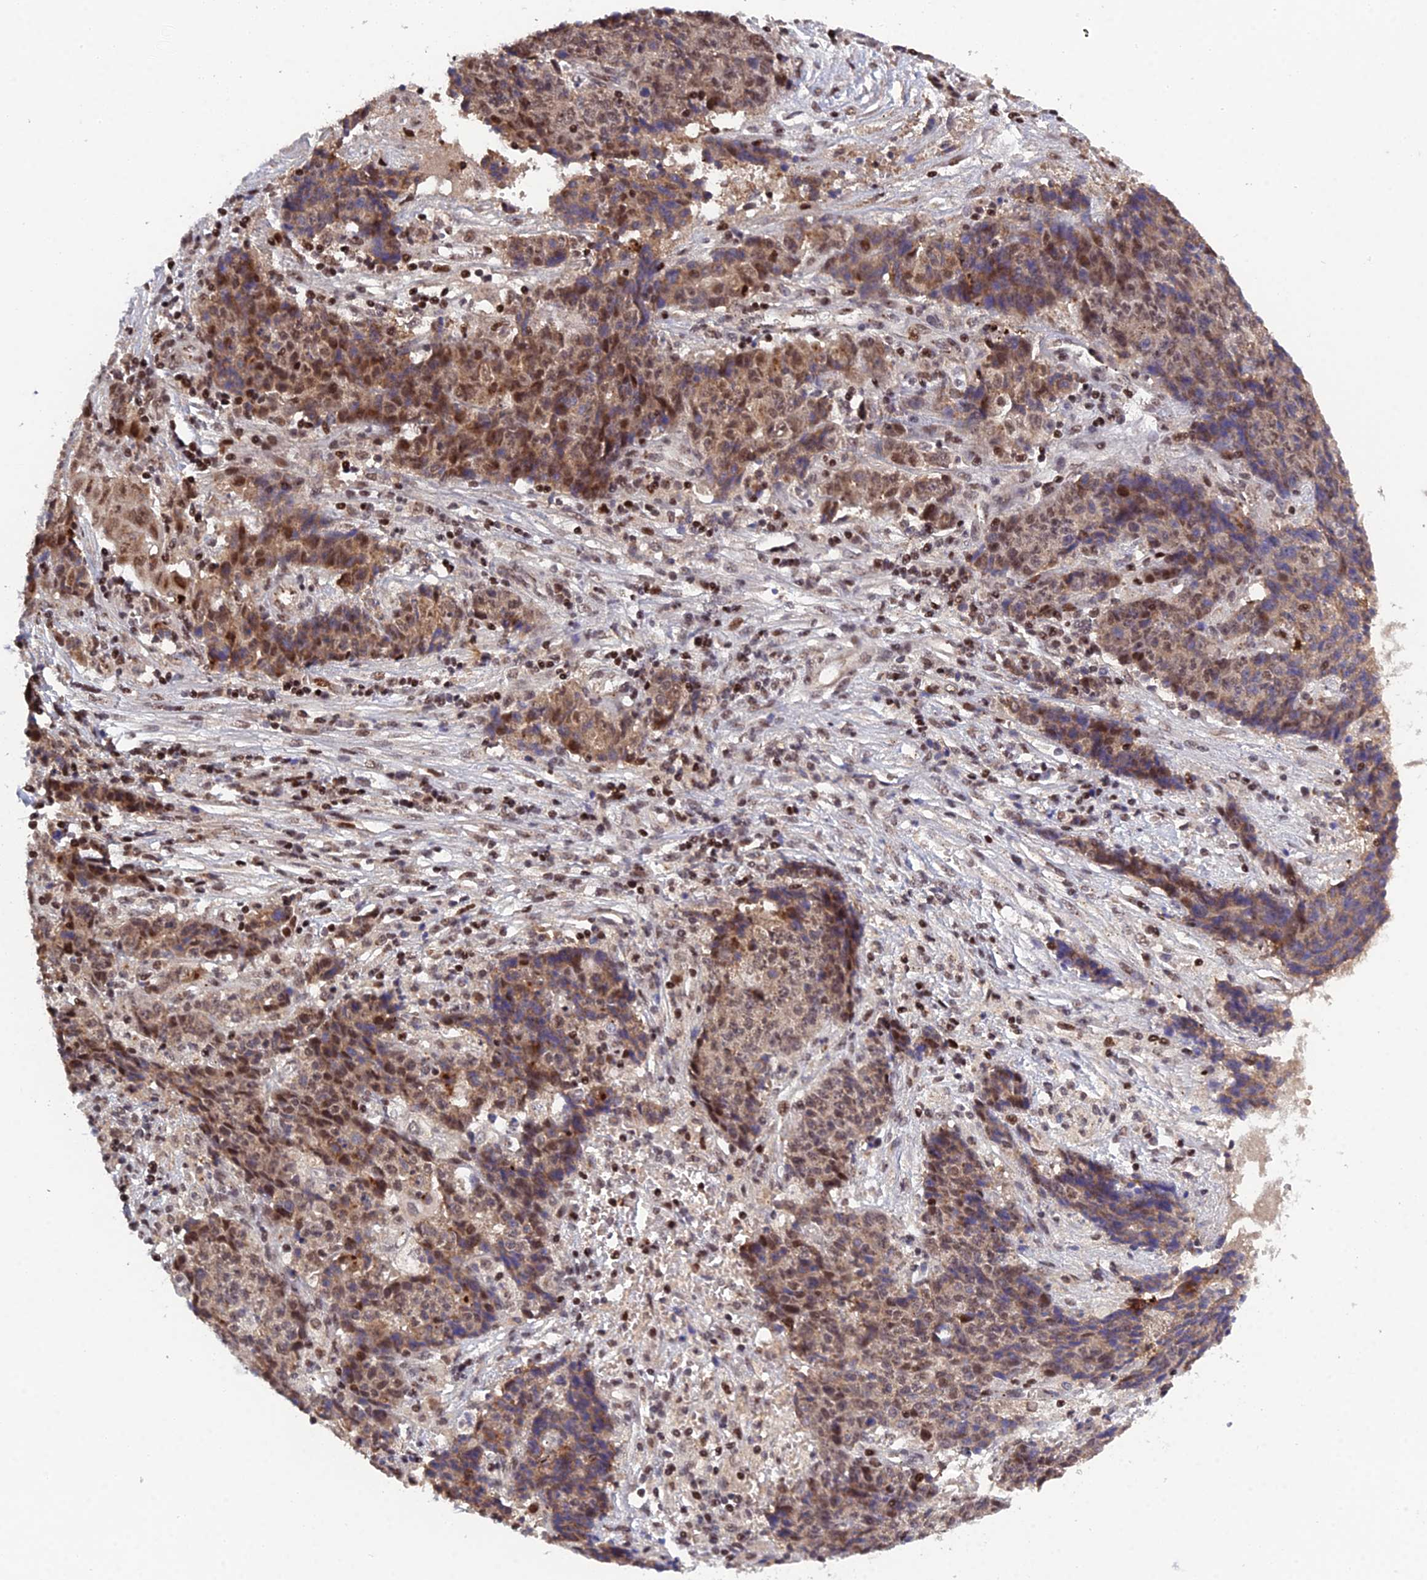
{"staining": {"intensity": "moderate", "quantity": ">75%", "location": "cytoplasmic/membranous,nuclear"}, "tissue": "ovarian cancer", "cell_type": "Tumor cells", "image_type": "cancer", "snomed": [{"axis": "morphology", "description": "Carcinoma, endometroid"}, {"axis": "topography", "description": "Ovary"}], "caption": "Human ovarian endometroid carcinoma stained with a protein marker exhibits moderate staining in tumor cells.", "gene": "ARL2", "patient": {"sex": "female", "age": 42}}